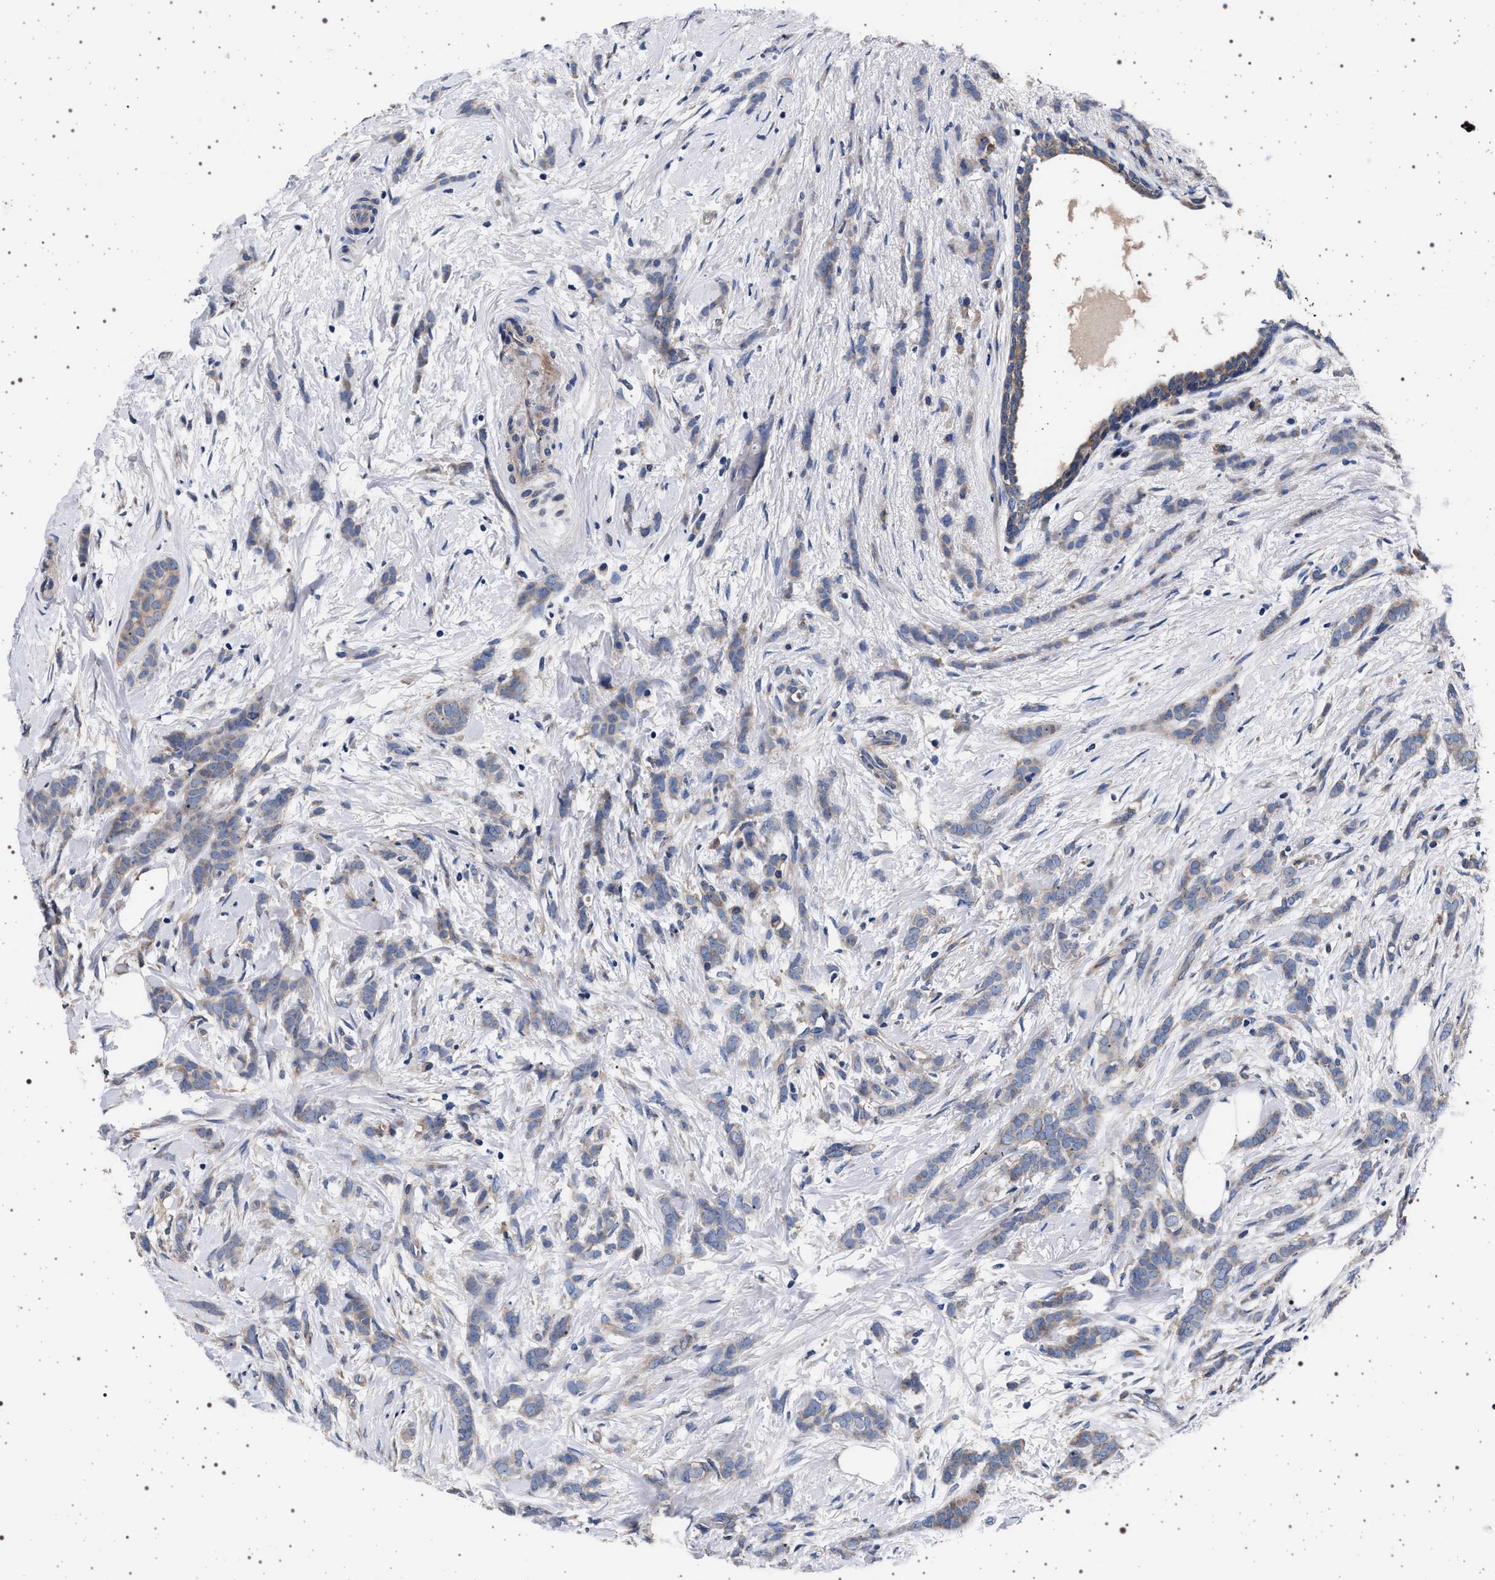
{"staining": {"intensity": "weak", "quantity": "<25%", "location": "cytoplasmic/membranous"}, "tissue": "breast cancer", "cell_type": "Tumor cells", "image_type": "cancer", "snomed": [{"axis": "morphology", "description": "Lobular carcinoma, in situ"}, {"axis": "morphology", "description": "Lobular carcinoma"}, {"axis": "topography", "description": "Breast"}], "caption": "Photomicrograph shows no protein positivity in tumor cells of lobular carcinoma (breast) tissue.", "gene": "MAP3K2", "patient": {"sex": "female", "age": 41}}